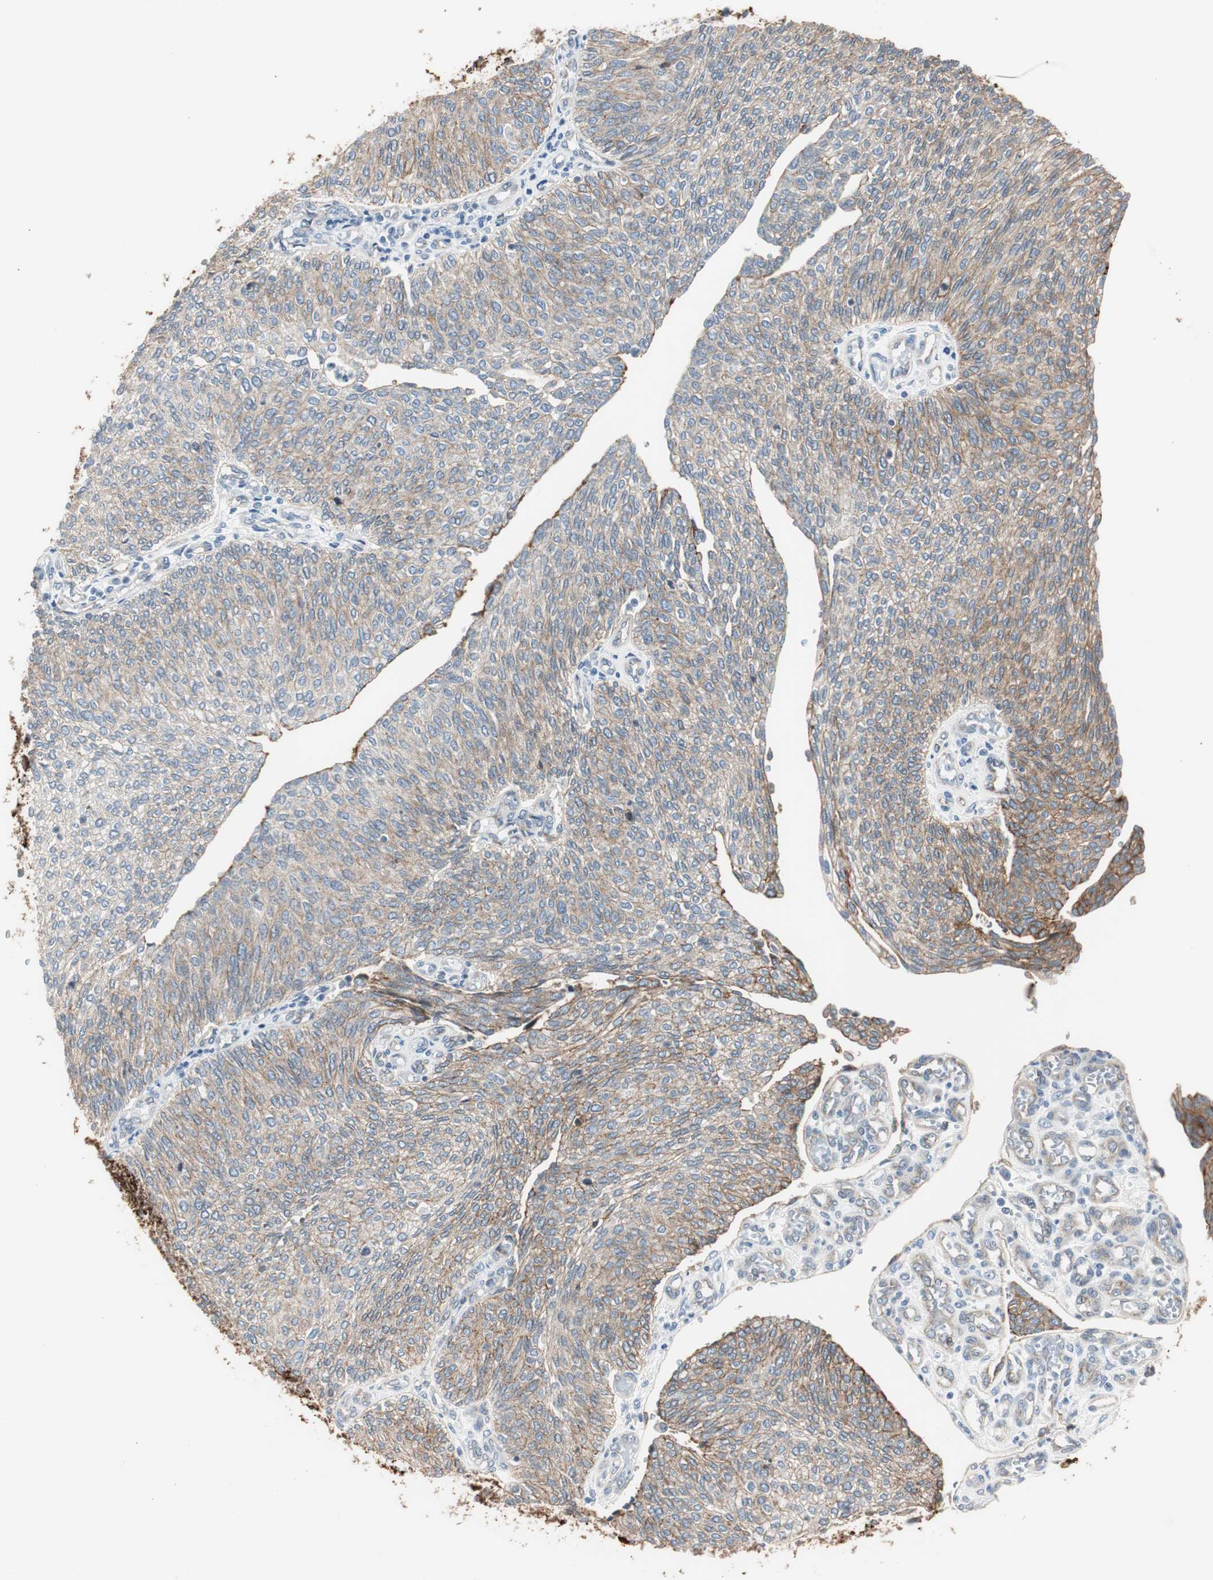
{"staining": {"intensity": "moderate", "quantity": ">75%", "location": "cytoplasmic/membranous"}, "tissue": "urothelial cancer", "cell_type": "Tumor cells", "image_type": "cancer", "snomed": [{"axis": "morphology", "description": "Urothelial carcinoma, Low grade"}, {"axis": "topography", "description": "Urinary bladder"}], "caption": "Moderate cytoplasmic/membranous expression is seen in about >75% of tumor cells in urothelial carcinoma (low-grade). The staining was performed using DAB, with brown indicating positive protein expression. Nuclei are stained blue with hematoxylin.", "gene": "STXBP4", "patient": {"sex": "female", "age": 79}}